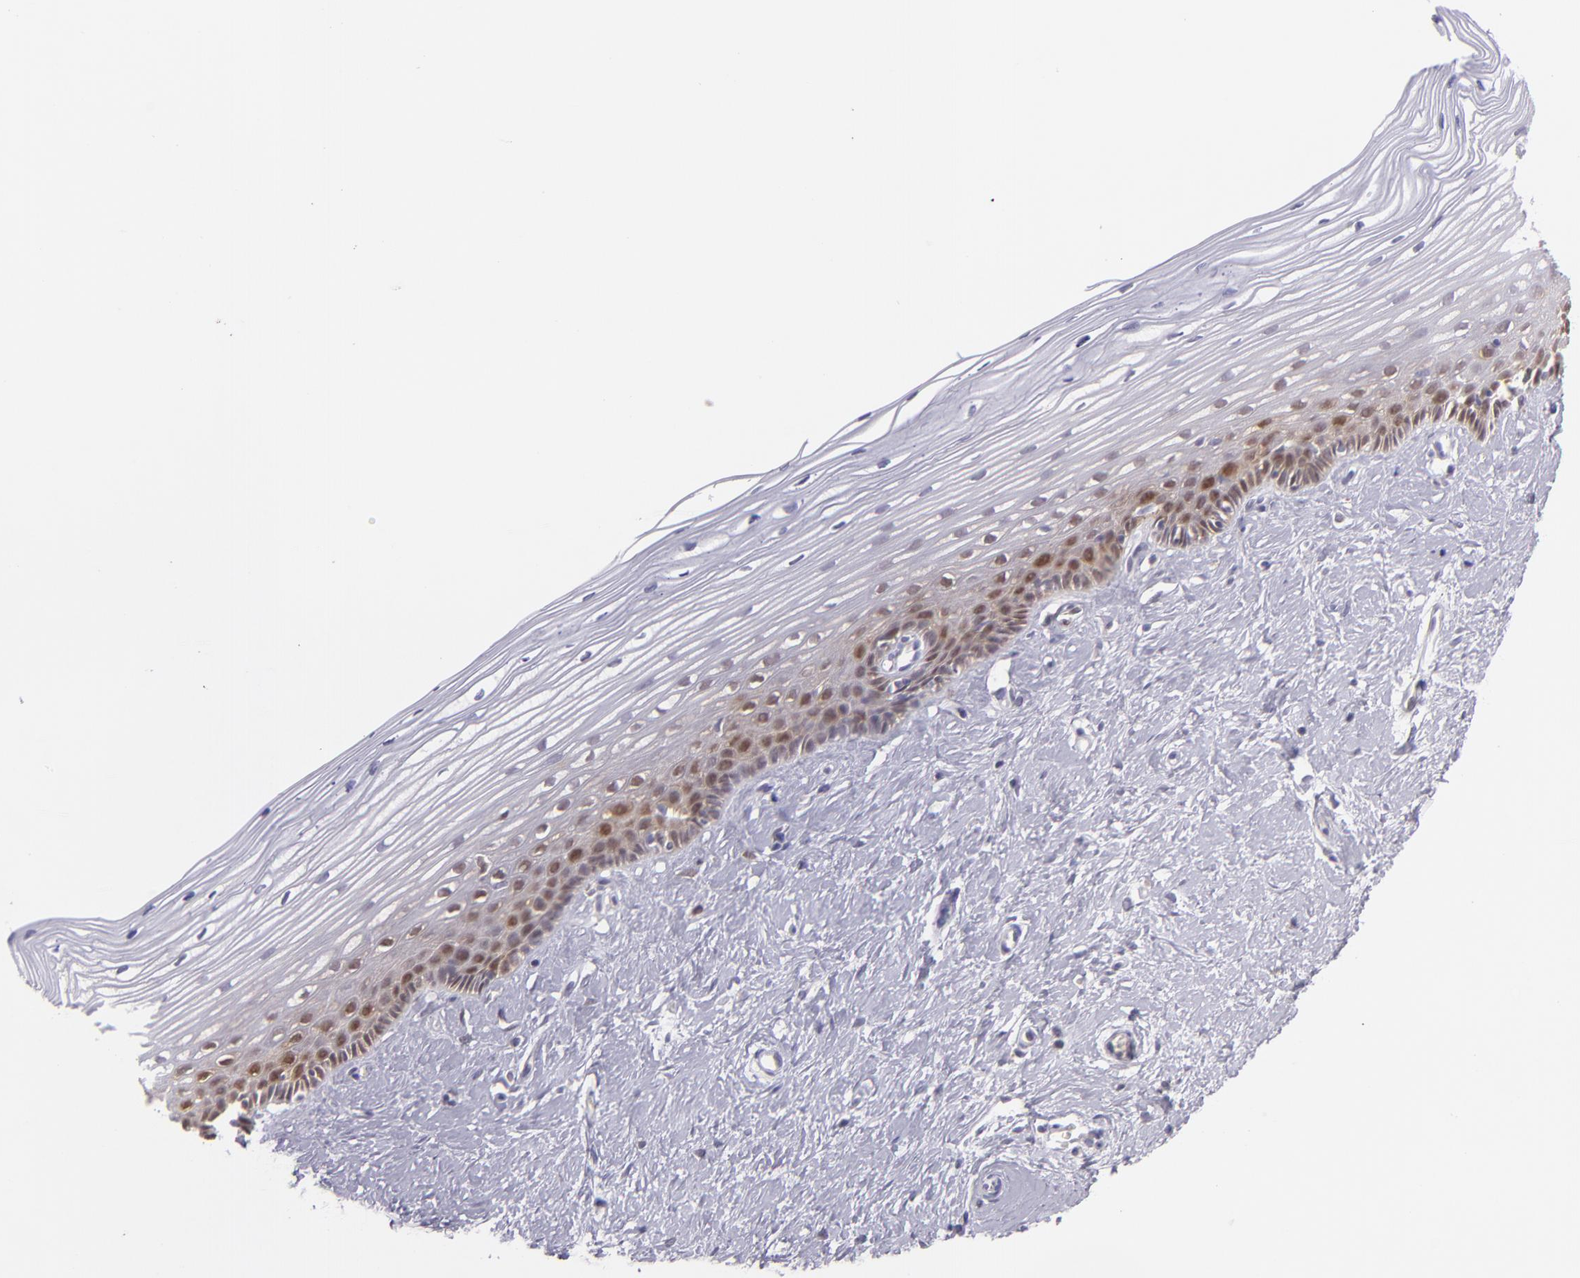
{"staining": {"intensity": "strong", "quantity": "<25%", "location": "cytoplasmic/membranous,nuclear"}, "tissue": "cervix", "cell_type": "Glandular cells", "image_type": "normal", "snomed": [{"axis": "morphology", "description": "Normal tissue, NOS"}, {"axis": "topography", "description": "Cervix"}], "caption": "Immunohistochemical staining of benign cervix displays <25% levels of strong cytoplasmic/membranous,nuclear protein staining in approximately <25% of glandular cells.", "gene": "HSPH1", "patient": {"sex": "female", "age": 40}}